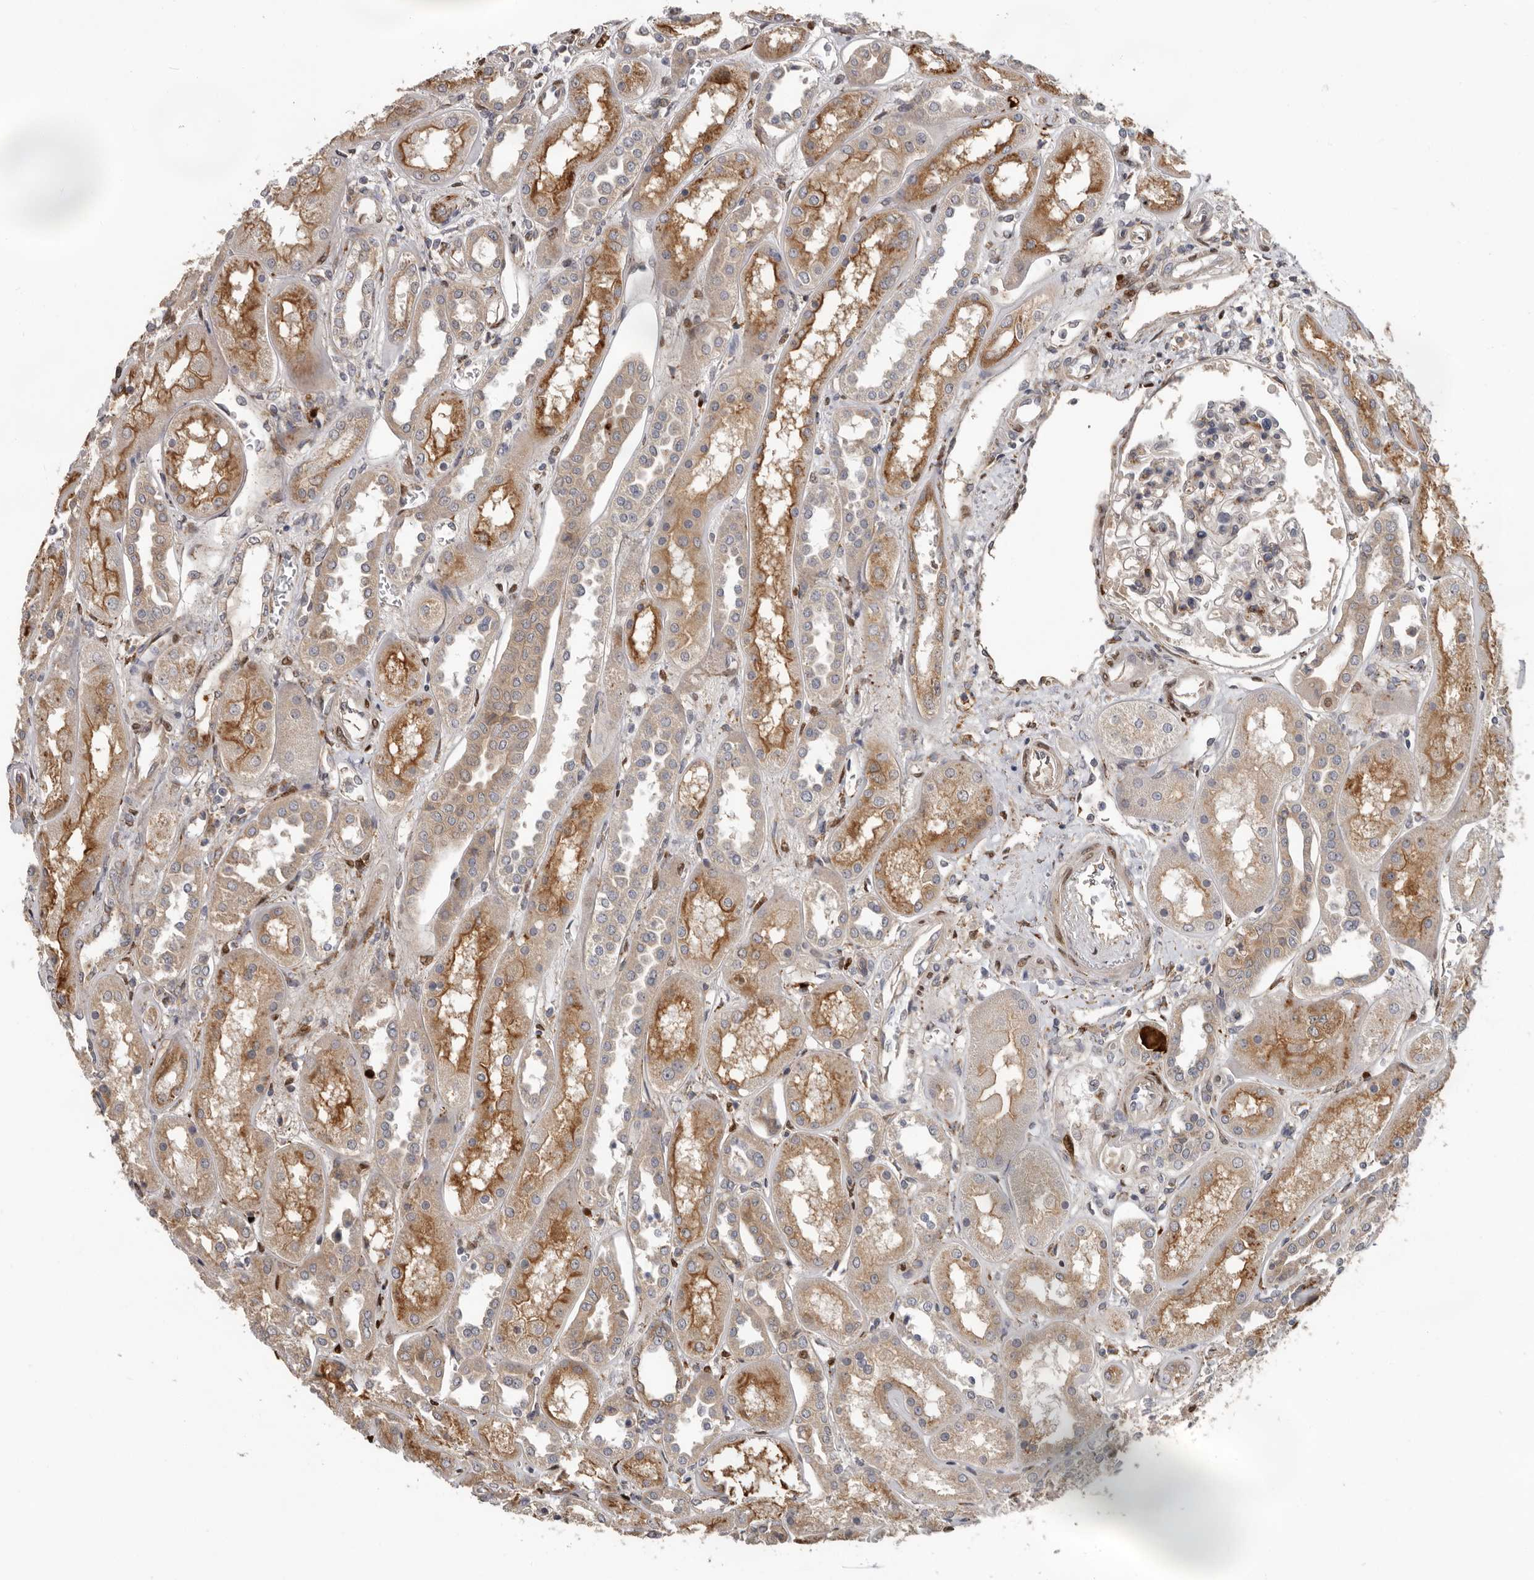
{"staining": {"intensity": "weak", "quantity": "<25%", "location": "cytoplasmic/membranous"}, "tissue": "kidney", "cell_type": "Cells in glomeruli", "image_type": "normal", "snomed": [{"axis": "morphology", "description": "Normal tissue, NOS"}, {"axis": "topography", "description": "Kidney"}], "caption": "Immunohistochemical staining of unremarkable kidney demonstrates no significant staining in cells in glomeruli.", "gene": "MTF1", "patient": {"sex": "male", "age": 70}}